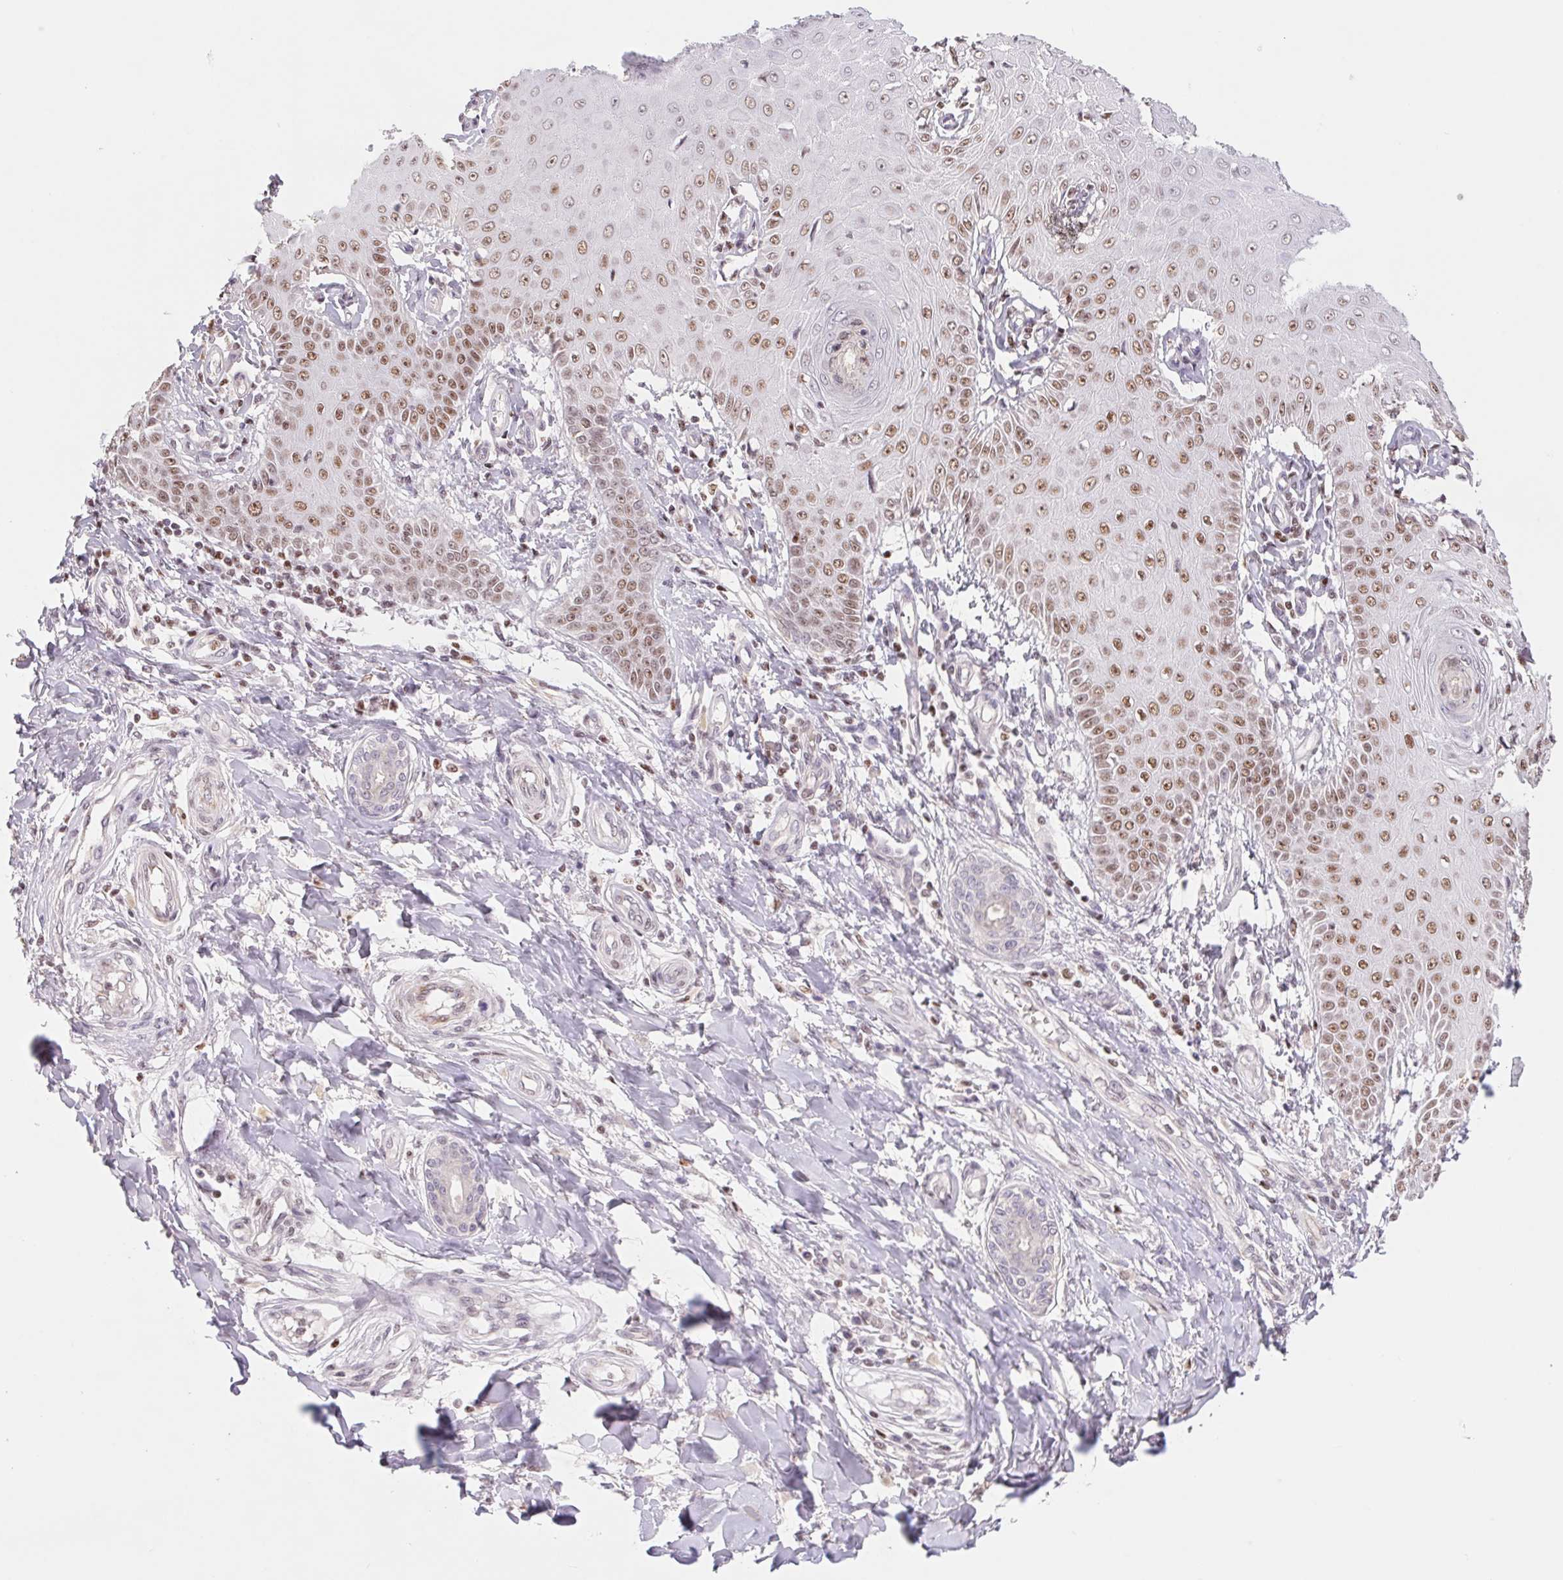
{"staining": {"intensity": "moderate", "quantity": ">75%", "location": "nuclear"}, "tissue": "skin cancer", "cell_type": "Tumor cells", "image_type": "cancer", "snomed": [{"axis": "morphology", "description": "Squamous cell carcinoma, NOS"}, {"axis": "topography", "description": "Skin"}], "caption": "This histopathology image displays immunohistochemistry staining of skin cancer (squamous cell carcinoma), with medium moderate nuclear positivity in approximately >75% of tumor cells.", "gene": "TRERF1", "patient": {"sex": "male", "age": 70}}